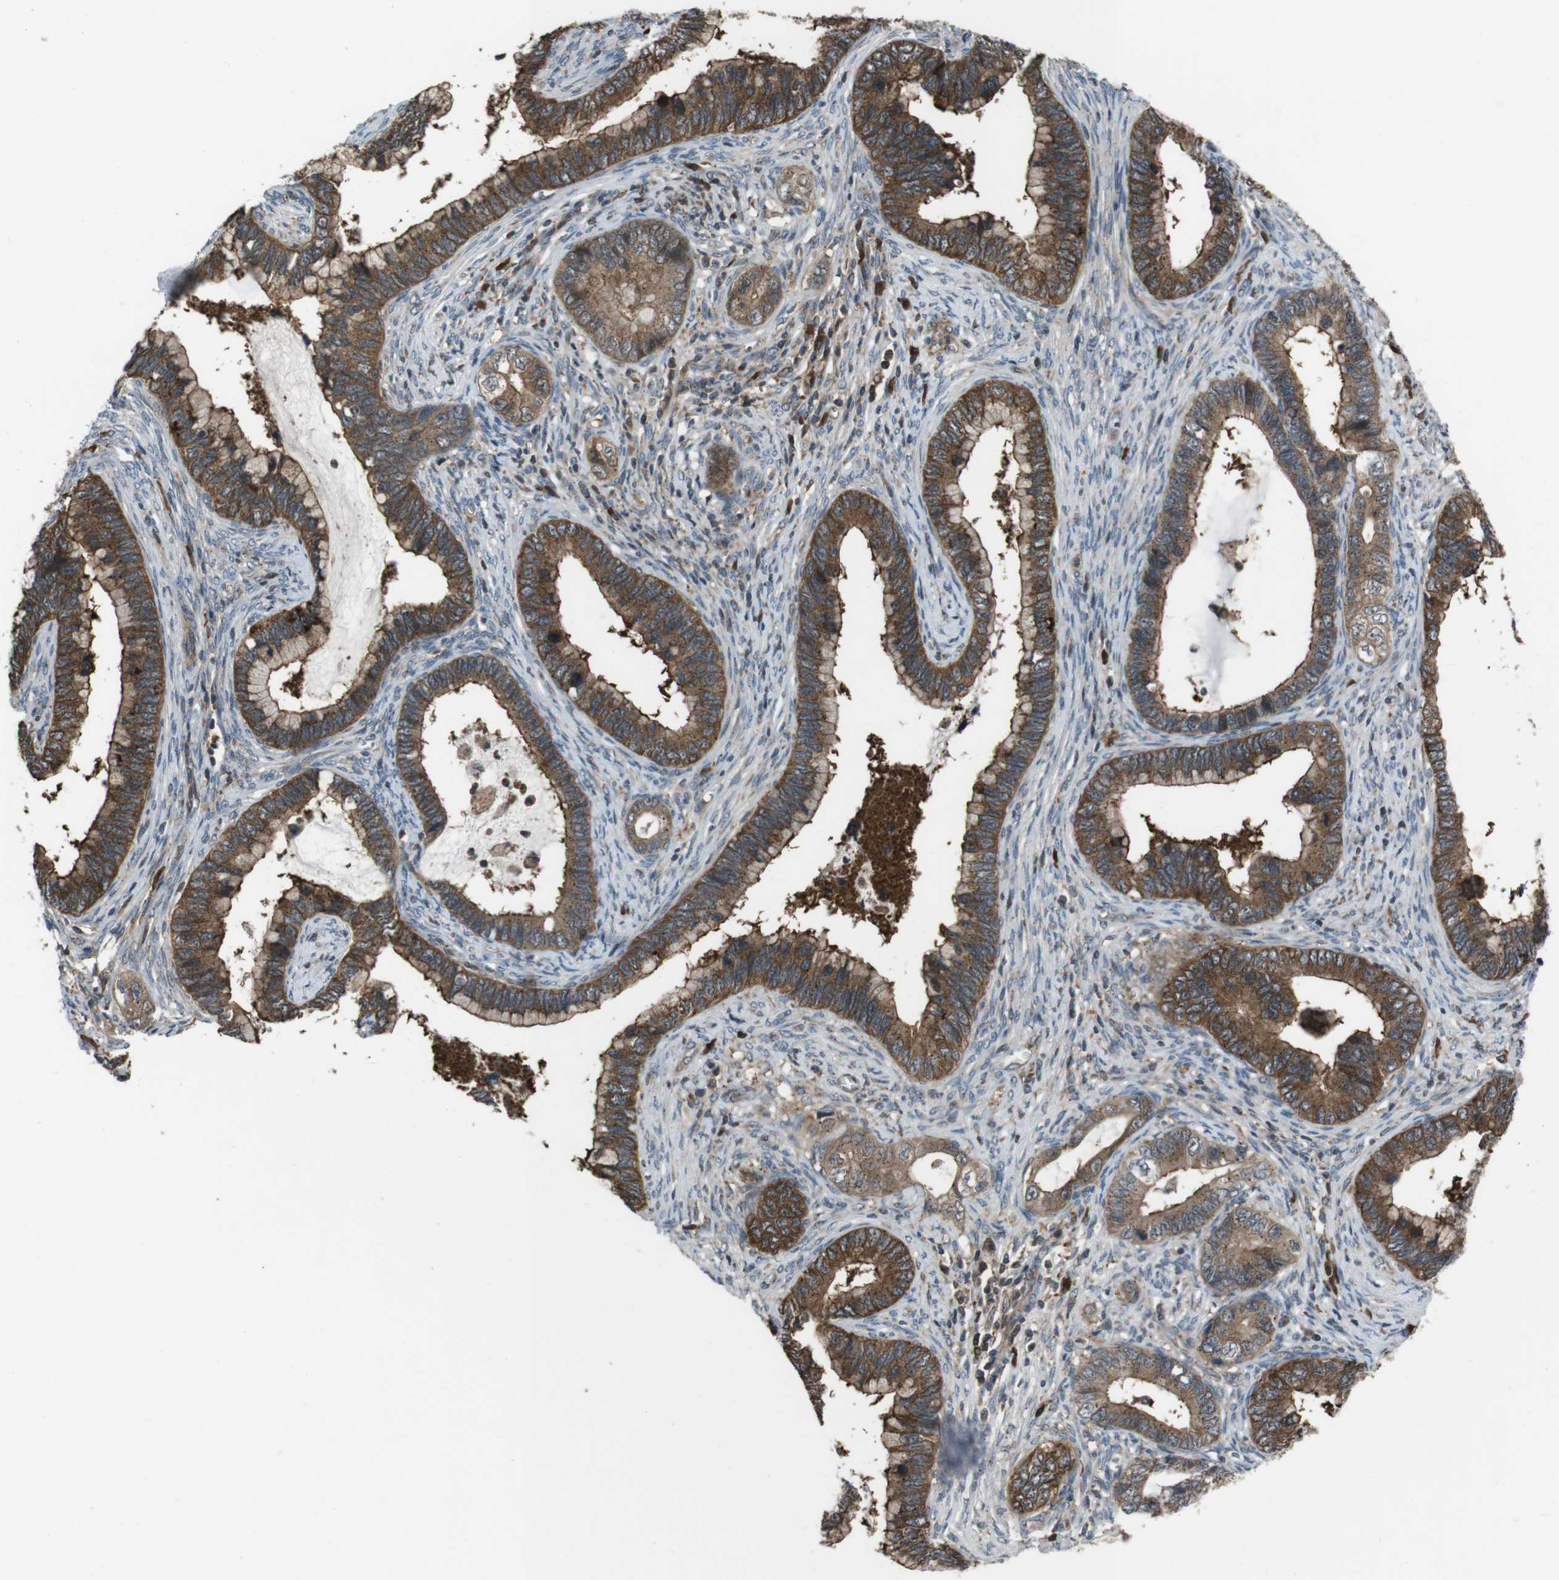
{"staining": {"intensity": "strong", "quantity": ">75%", "location": "cytoplasmic/membranous"}, "tissue": "cervical cancer", "cell_type": "Tumor cells", "image_type": "cancer", "snomed": [{"axis": "morphology", "description": "Adenocarcinoma, NOS"}, {"axis": "topography", "description": "Cervix"}], "caption": "Immunohistochemical staining of cervical cancer (adenocarcinoma) exhibits strong cytoplasmic/membranous protein staining in approximately >75% of tumor cells.", "gene": "SLC22A23", "patient": {"sex": "female", "age": 44}}